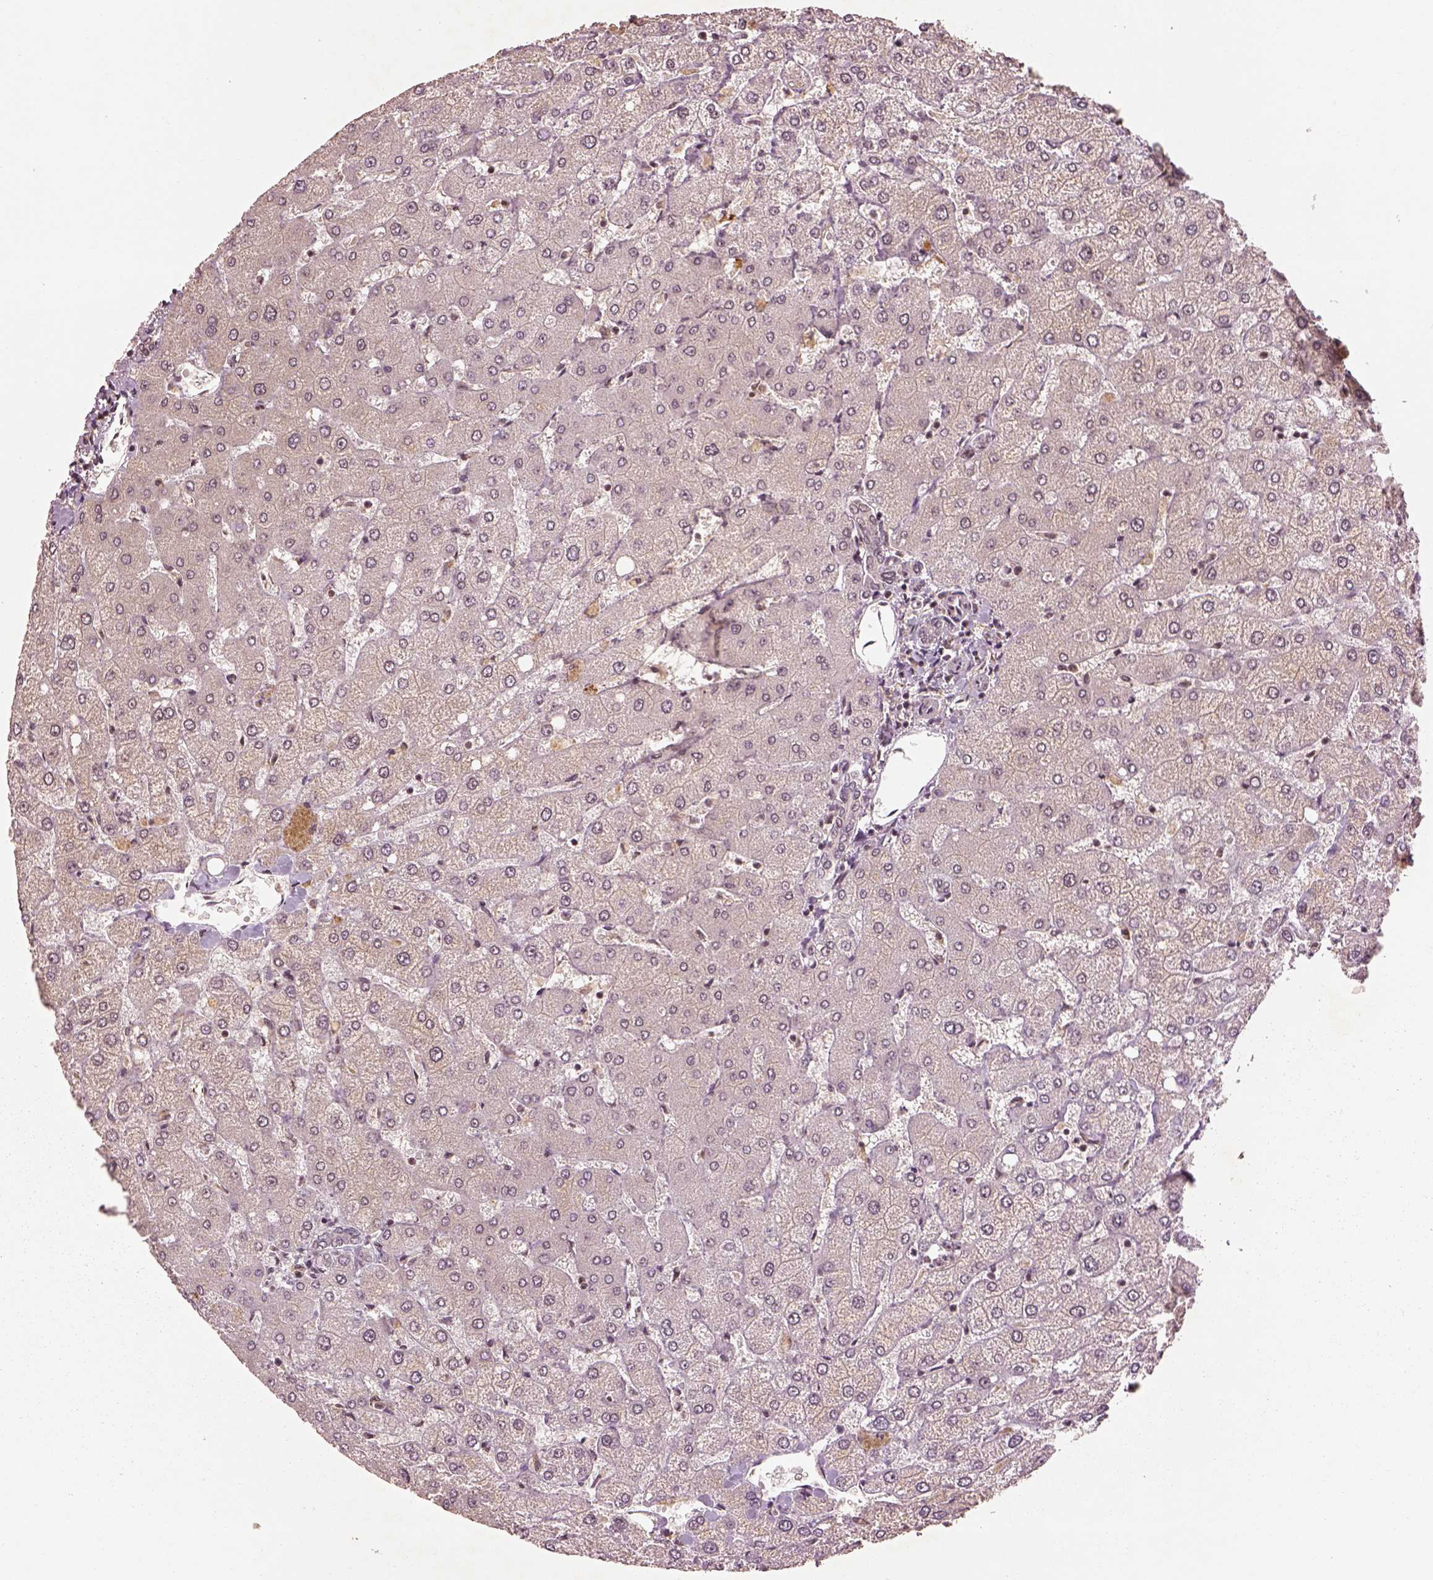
{"staining": {"intensity": "negative", "quantity": "none", "location": "none"}, "tissue": "liver", "cell_type": "Cholangiocytes", "image_type": "normal", "snomed": [{"axis": "morphology", "description": "Normal tissue, NOS"}, {"axis": "topography", "description": "Liver"}], "caption": "This is a micrograph of IHC staining of unremarkable liver, which shows no expression in cholangiocytes. Nuclei are stained in blue.", "gene": "BRD9", "patient": {"sex": "female", "age": 54}}